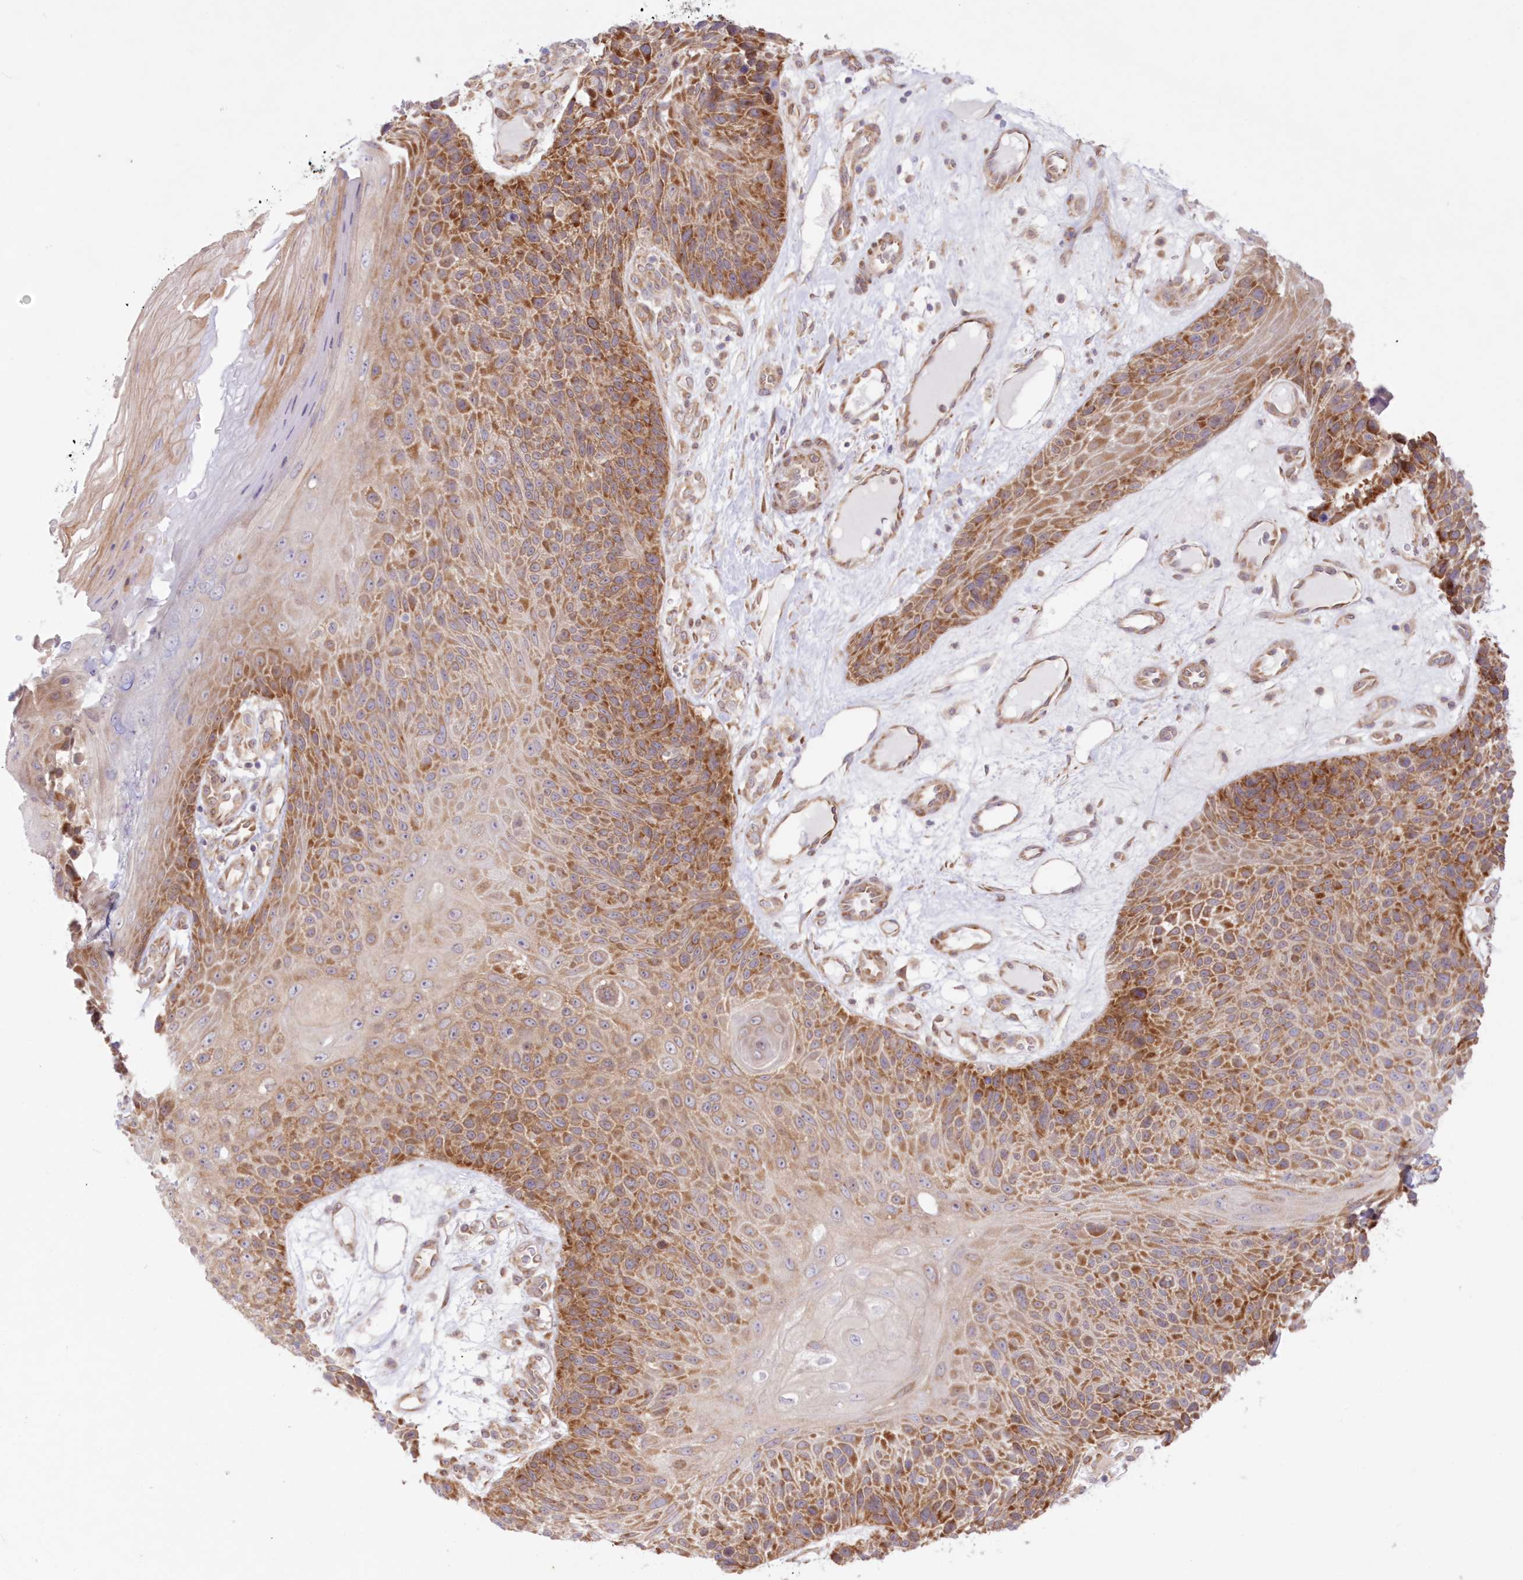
{"staining": {"intensity": "moderate", "quantity": ">75%", "location": "cytoplasmic/membranous"}, "tissue": "skin cancer", "cell_type": "Tumor cells", "image_type": "cancer", "snomed": [{"axis": "morphology", "description": "Squamous cell carcinoma, NOS"}, {"axis": "topography", "description": "Skin"}], "caption": "This histopathology image reveals skin cancer (squamous cell carcinoma) stained with immunohistochemistry to label a protein in brown. The cytoplasmic/membranous of tumor cells show moderate positivity for the protein. Nuclei are counter-stained blue.", "gene": "RNPEP", "patient": {"sex": "female", "age": 88}}